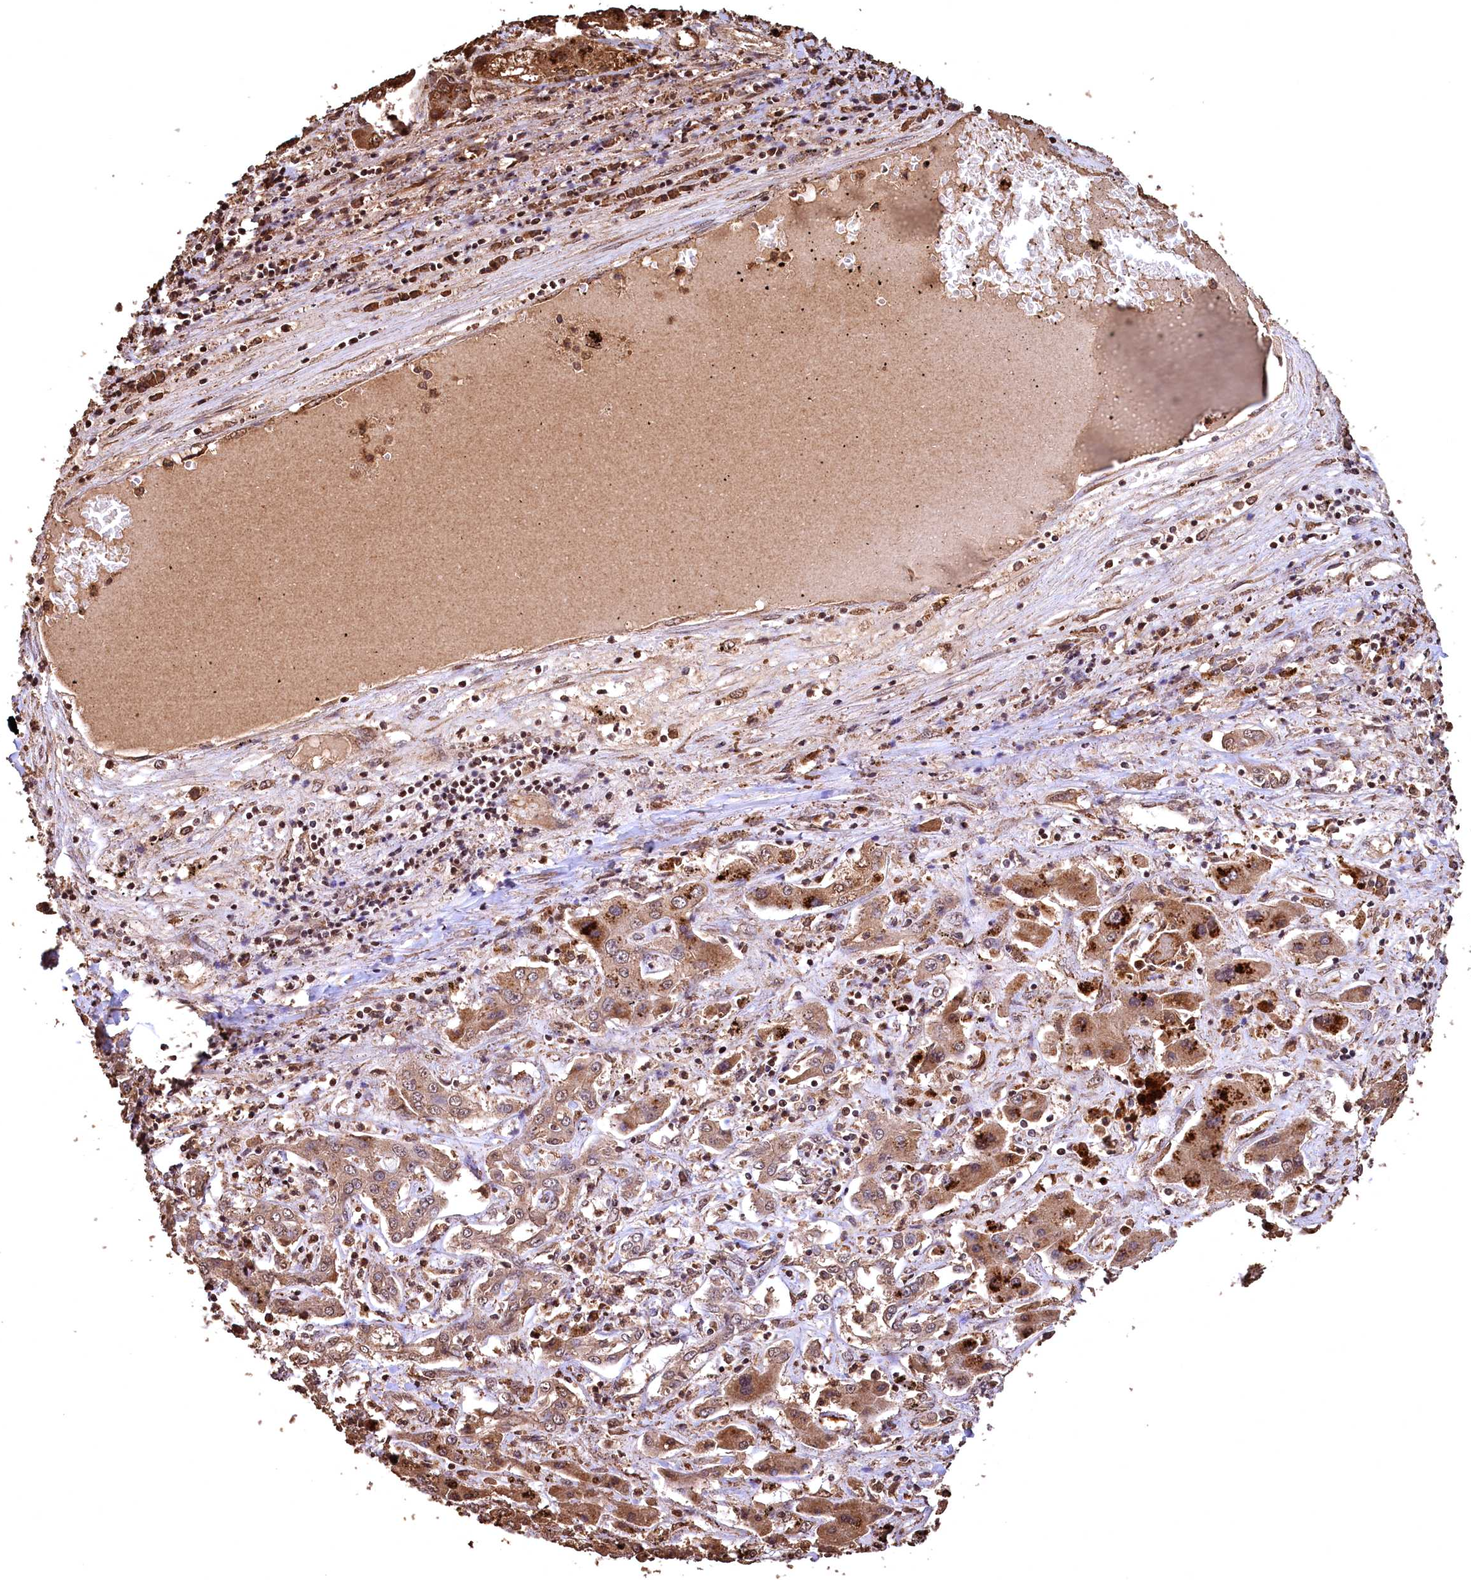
{"staining": {"intensity": "moderate", "quantity": ">75%", "location": "cytoplasmic/membranous,nuclear"}, "tissue": "liver cancer", "cell_type": "Tumor cells", "image_type": "cancer", "snomed": [{"axis": "morphology", "description": "Cholangiocarcinoma"}, {"axis": "topography", "description": "Liver"}], "caption": "Liver cancer was stained to show a protein in brown. There is medium levels of moderate cytoplasmic/membranous and nuclear expression in about >75% of tumor cells. (brown staining indicates protein expression, while blue staining denotes nuclei).", "gene": "CEP57L1", "patient": {"sex": "male", "age": 67}}